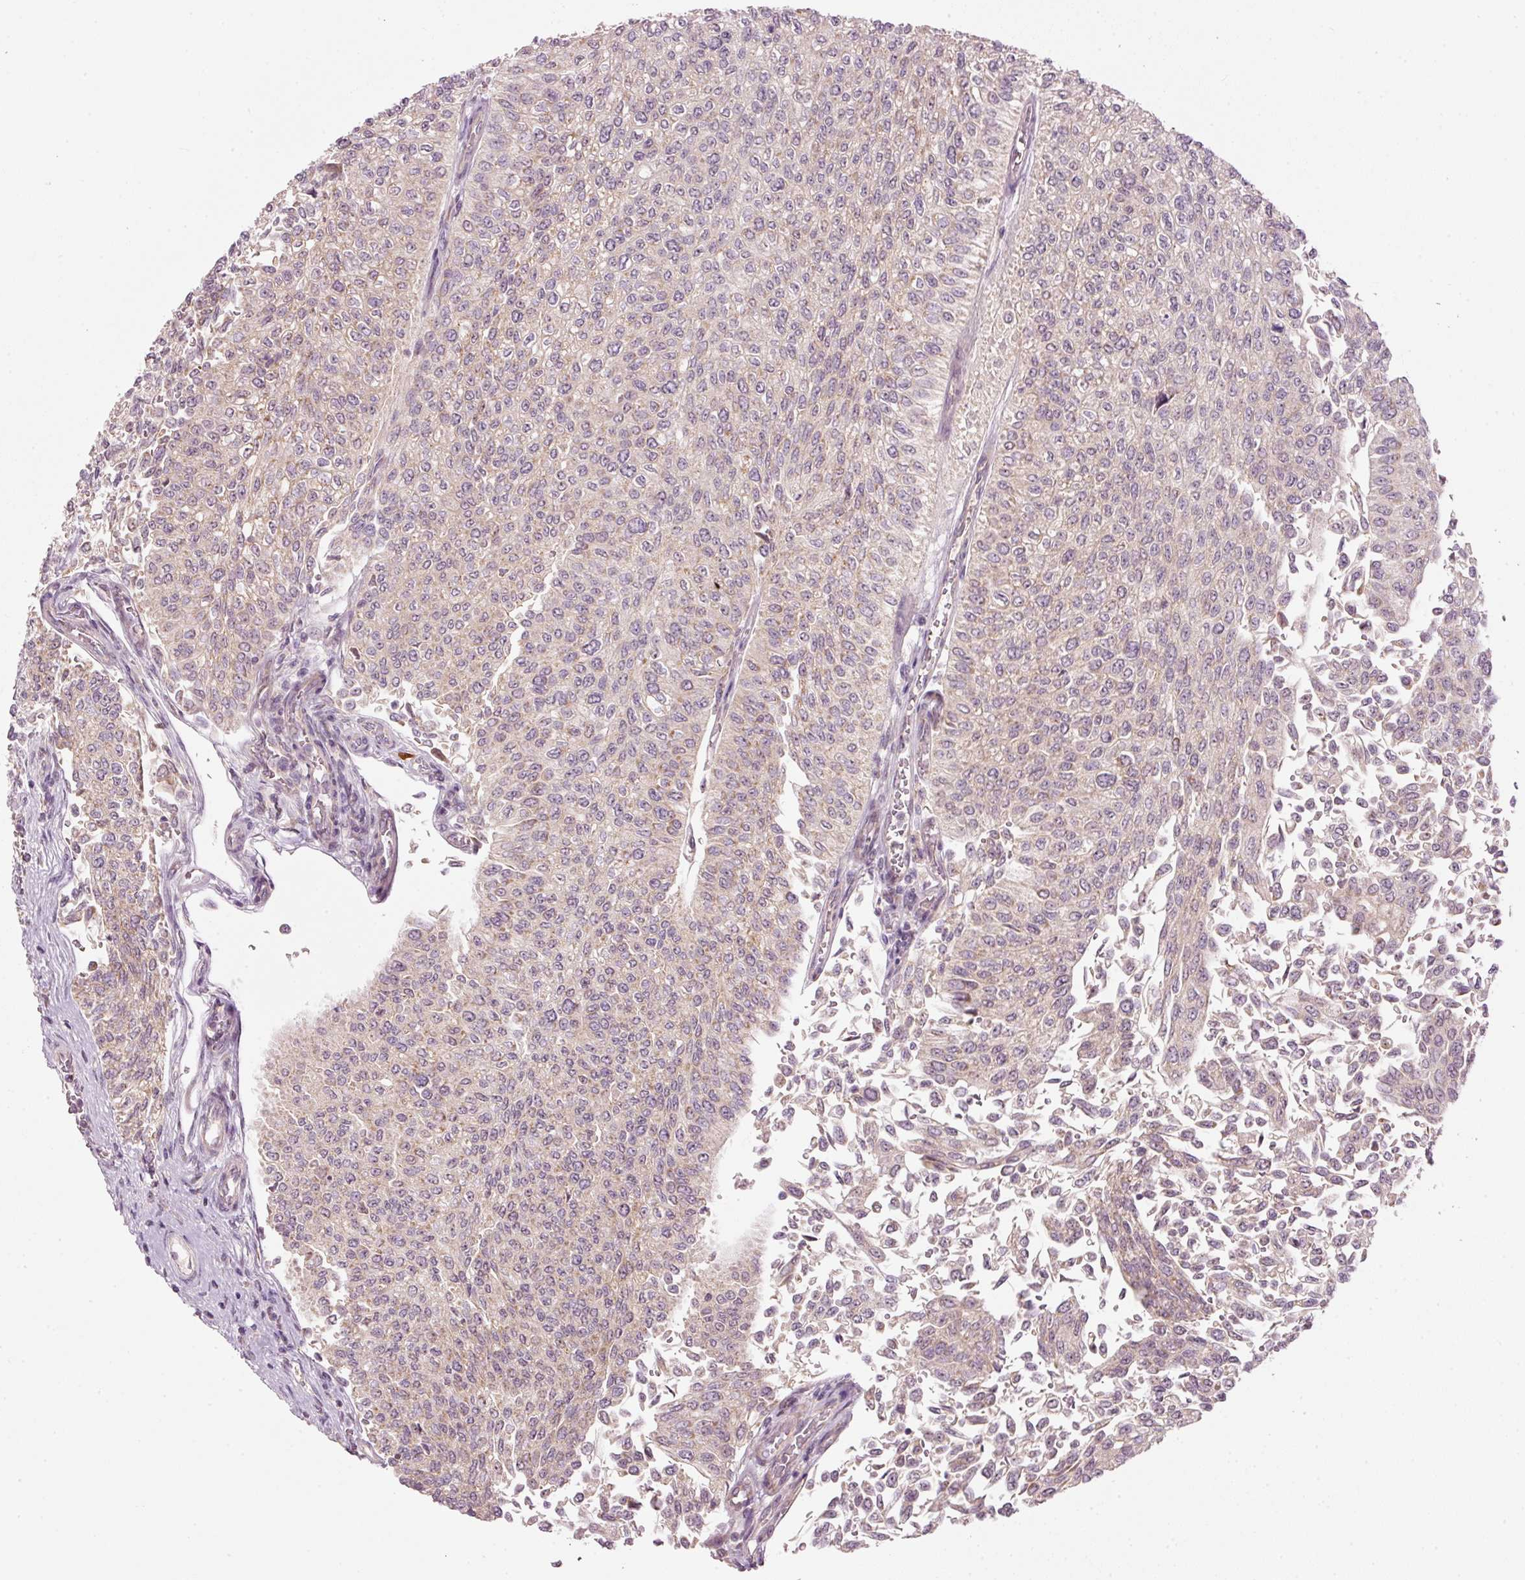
{"staining": {"intensity": "weak", "quantity": "25%-75%", "location": "cytoplasmic/membranous"}, "tissue": "urothelial cancer", "cell_type": "Tumor cells", "image_type": "cancer", "snomed": [{"axis": "morphology", "description": "Urothelial carcinoma, NOS"}, {"axis": "topography", "description": "Urinary bladder"}], "caption": "Immunohistochemical staining of human transitional cell carcinoma shows weak cytoplasmic/membranous protein staining in about 25%-75% of tumor cells. (IHC, brightfield microscopy, high magnification).", "gene": "CDC20B", "patient": {"sex": "male", "age": 59}}